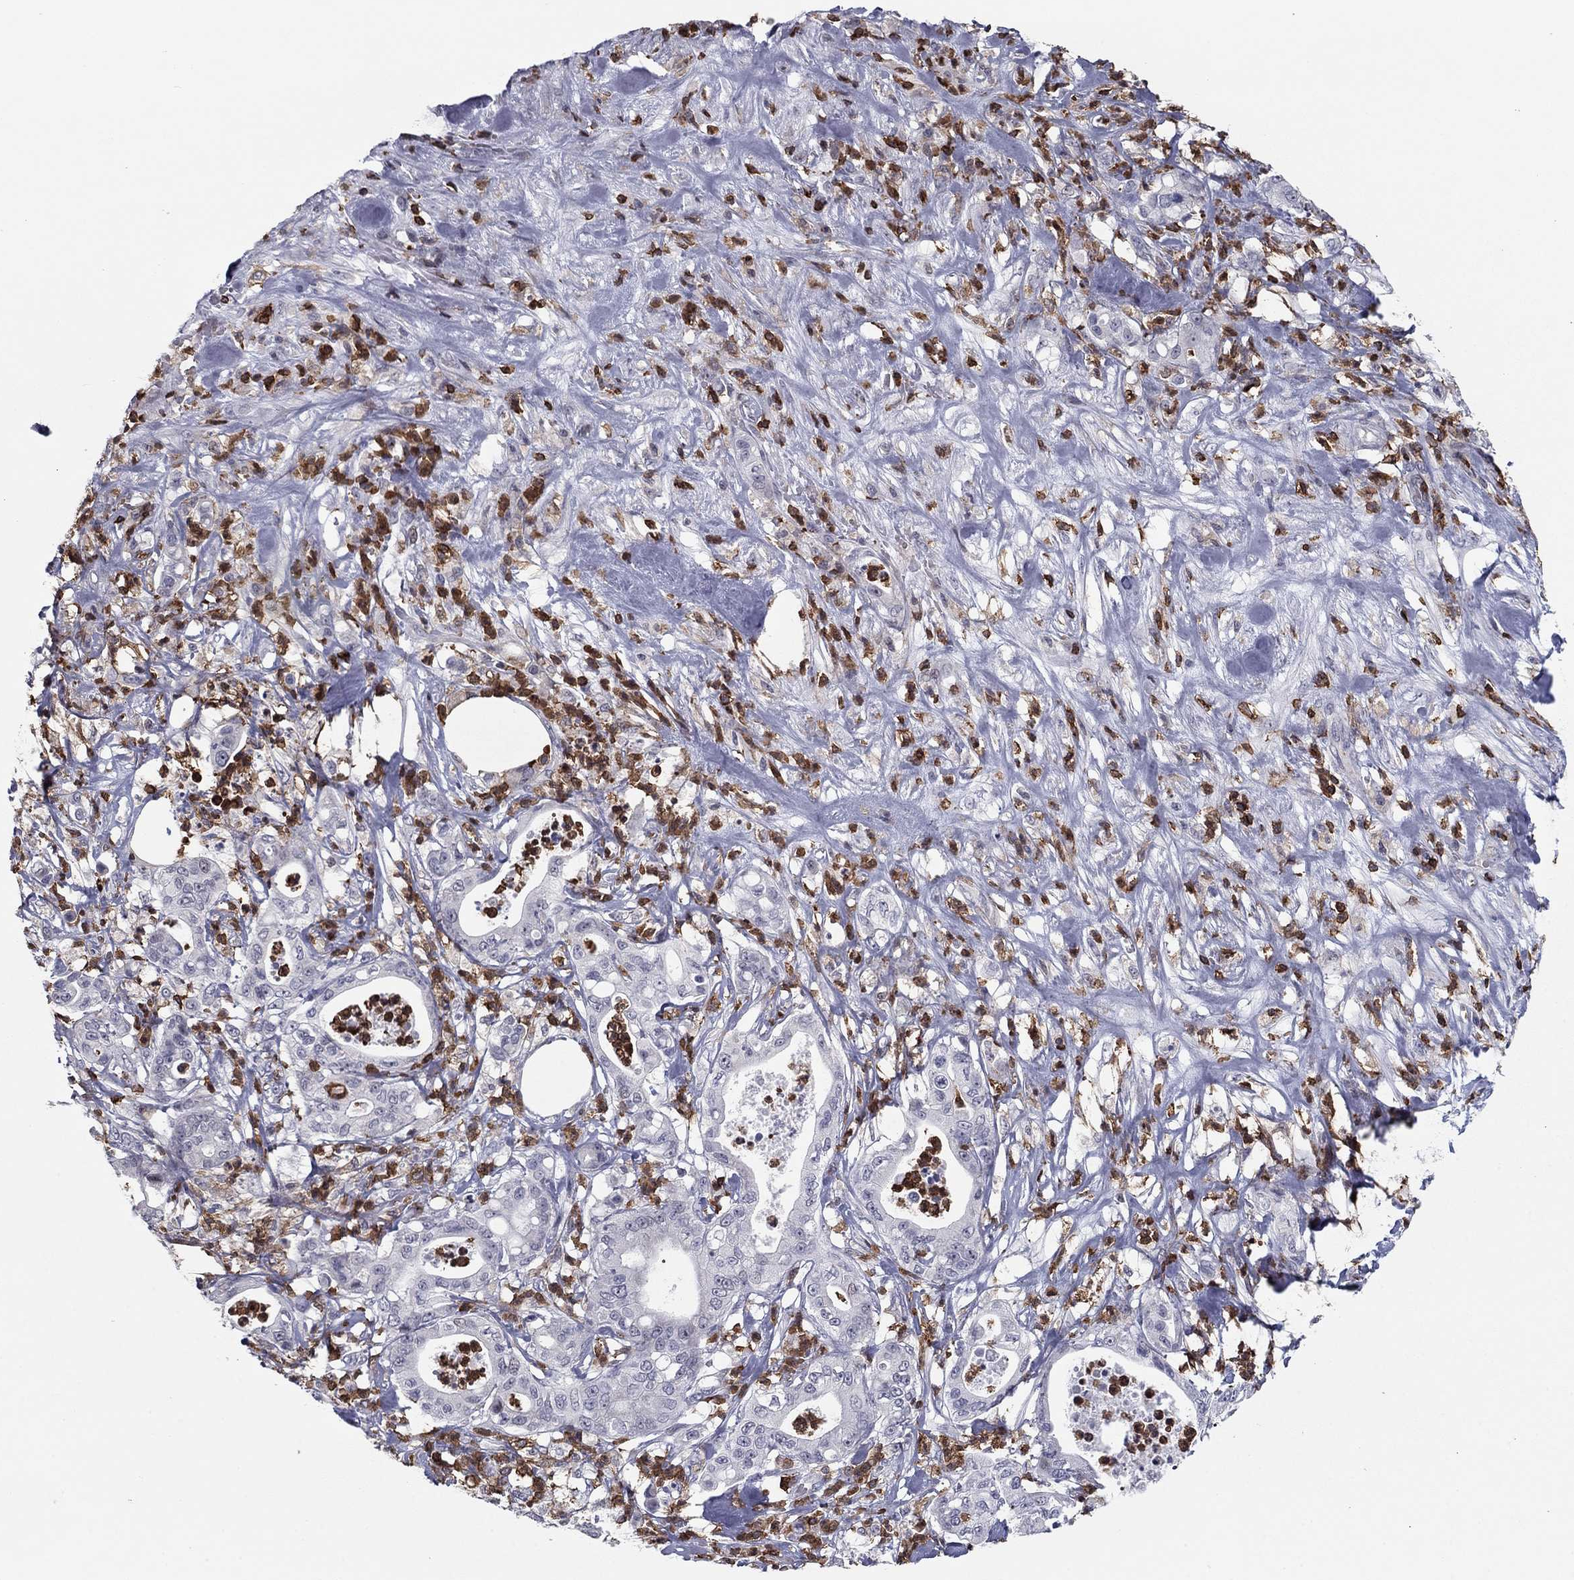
{"staining": {"intensity": "negative", "quantity": "none", "location": "none"}, "tissue": "pancreatic cancer", "cell_type": "Tumor cells", "image_type": "cancer", "snomed": [{"axis": "morphology", "description": "Adenocarcinoma, NOS"}, {"axis": "topography", "description": "Pancreas"}], "caption": "Micrograph shows no significant protein expression in tumor cells of pancreatic cancer.", "gene": "ARHGAP27", "patient": {"sex": "male", "age": 71}}